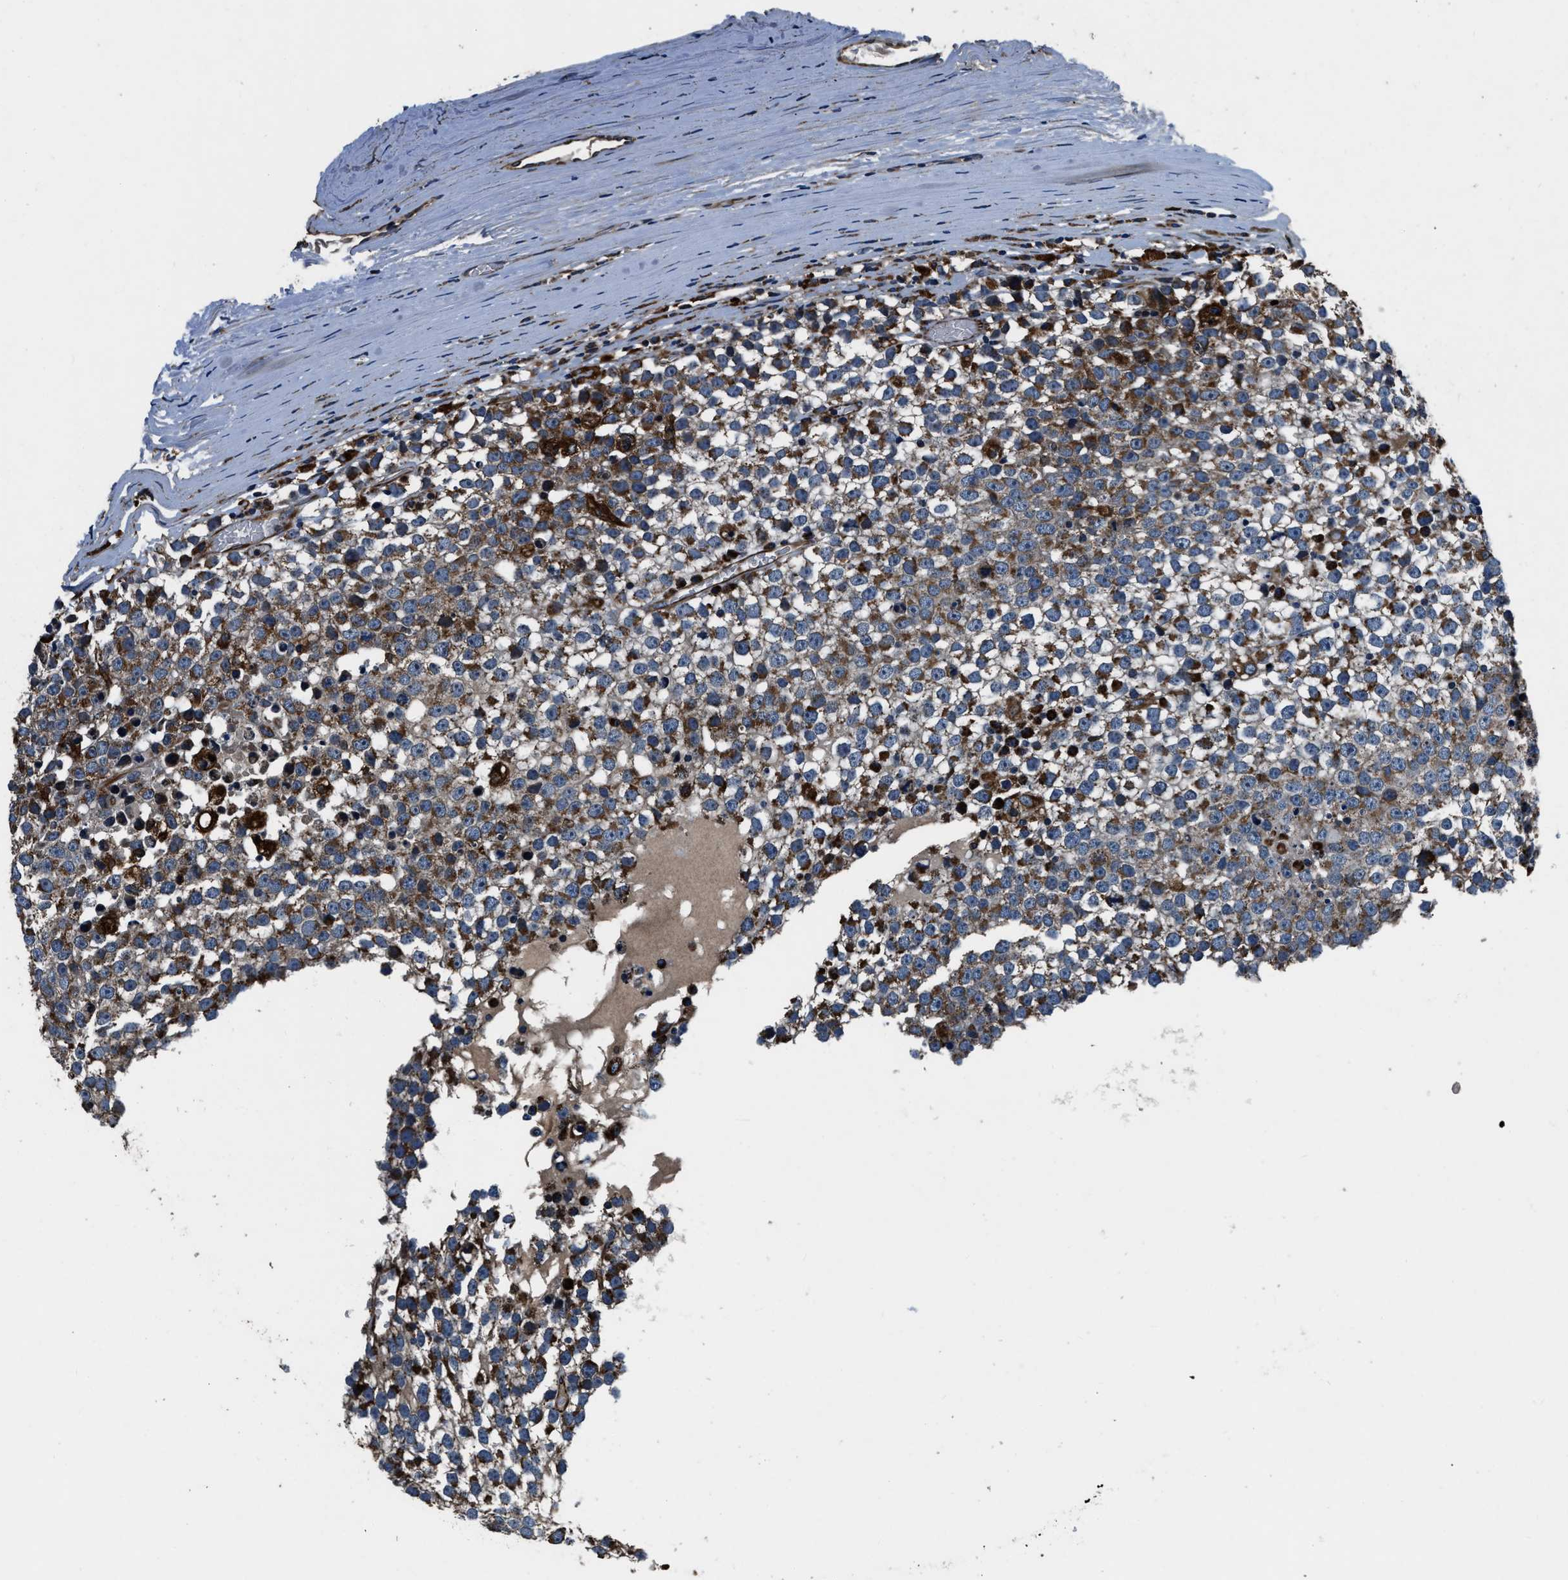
{"staining": {"intensity": "strong", "quantity": "25%-75%", "location": "cytoplasmic/membranous"}, "tissue": "testis cancer", "cell_type": "Tumor cells", "image_type": "cancer", "snomed": [{"axis": "morphology", "description": "Seminoma, NOS"}, {"axis": "topography", "description": "Testis"}], "caption": "This histopathology image shows seminoma (testis) stained with immunohistochemistry to label a protein in brown. The cytoplasmic/membranous of tumor cells show strong positivity for the protein. Nuclei are counter-stained blue.", "gene": "OGDH", "patient": {"sex": "male", "age": 65}}